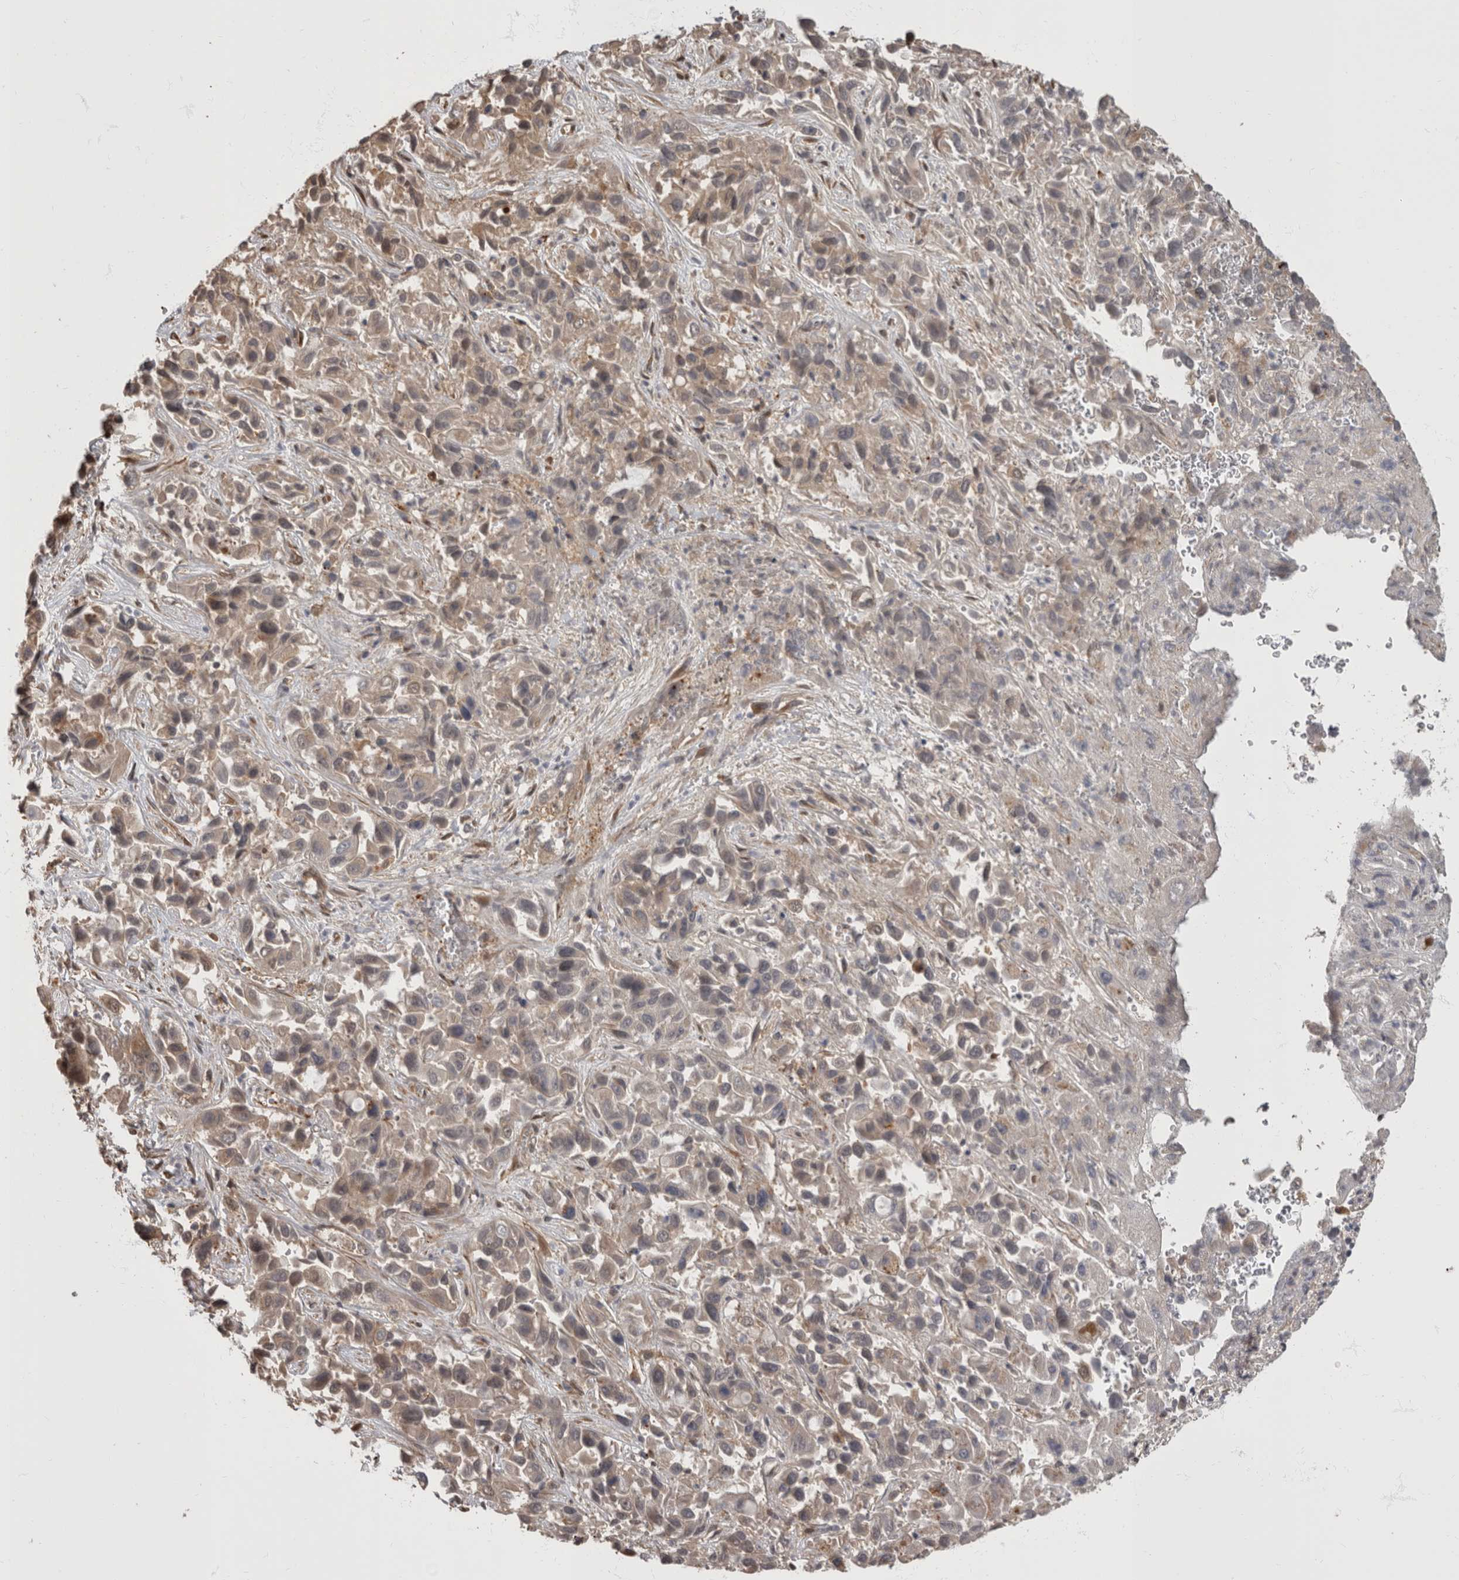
{"staining": {"intensity": "weak", "quantity": "25%-75%", "location": "cytoplasmic/membranous,nuclear"}, "tissue": "liver cancer", "cell_type": "Tumor cells", "image_type": "cancer", "snomed": [{"axis": "morphology", "description": "Cholangiocarcinoma"}, {"axis": "topography", "description": "Liver"}], "caption": "Immunohistochemistry (IHC) photomicrograph of human liver cancer (cholangiocarcinoma) stained for a protein (brown), which exhibits low levels of weak cytoplasmic/membranous and nuclear staining in approximately 25%-75% of tumor cells.", "gene": "AKT3", "patient": {"sex": "female", "age": 52}}